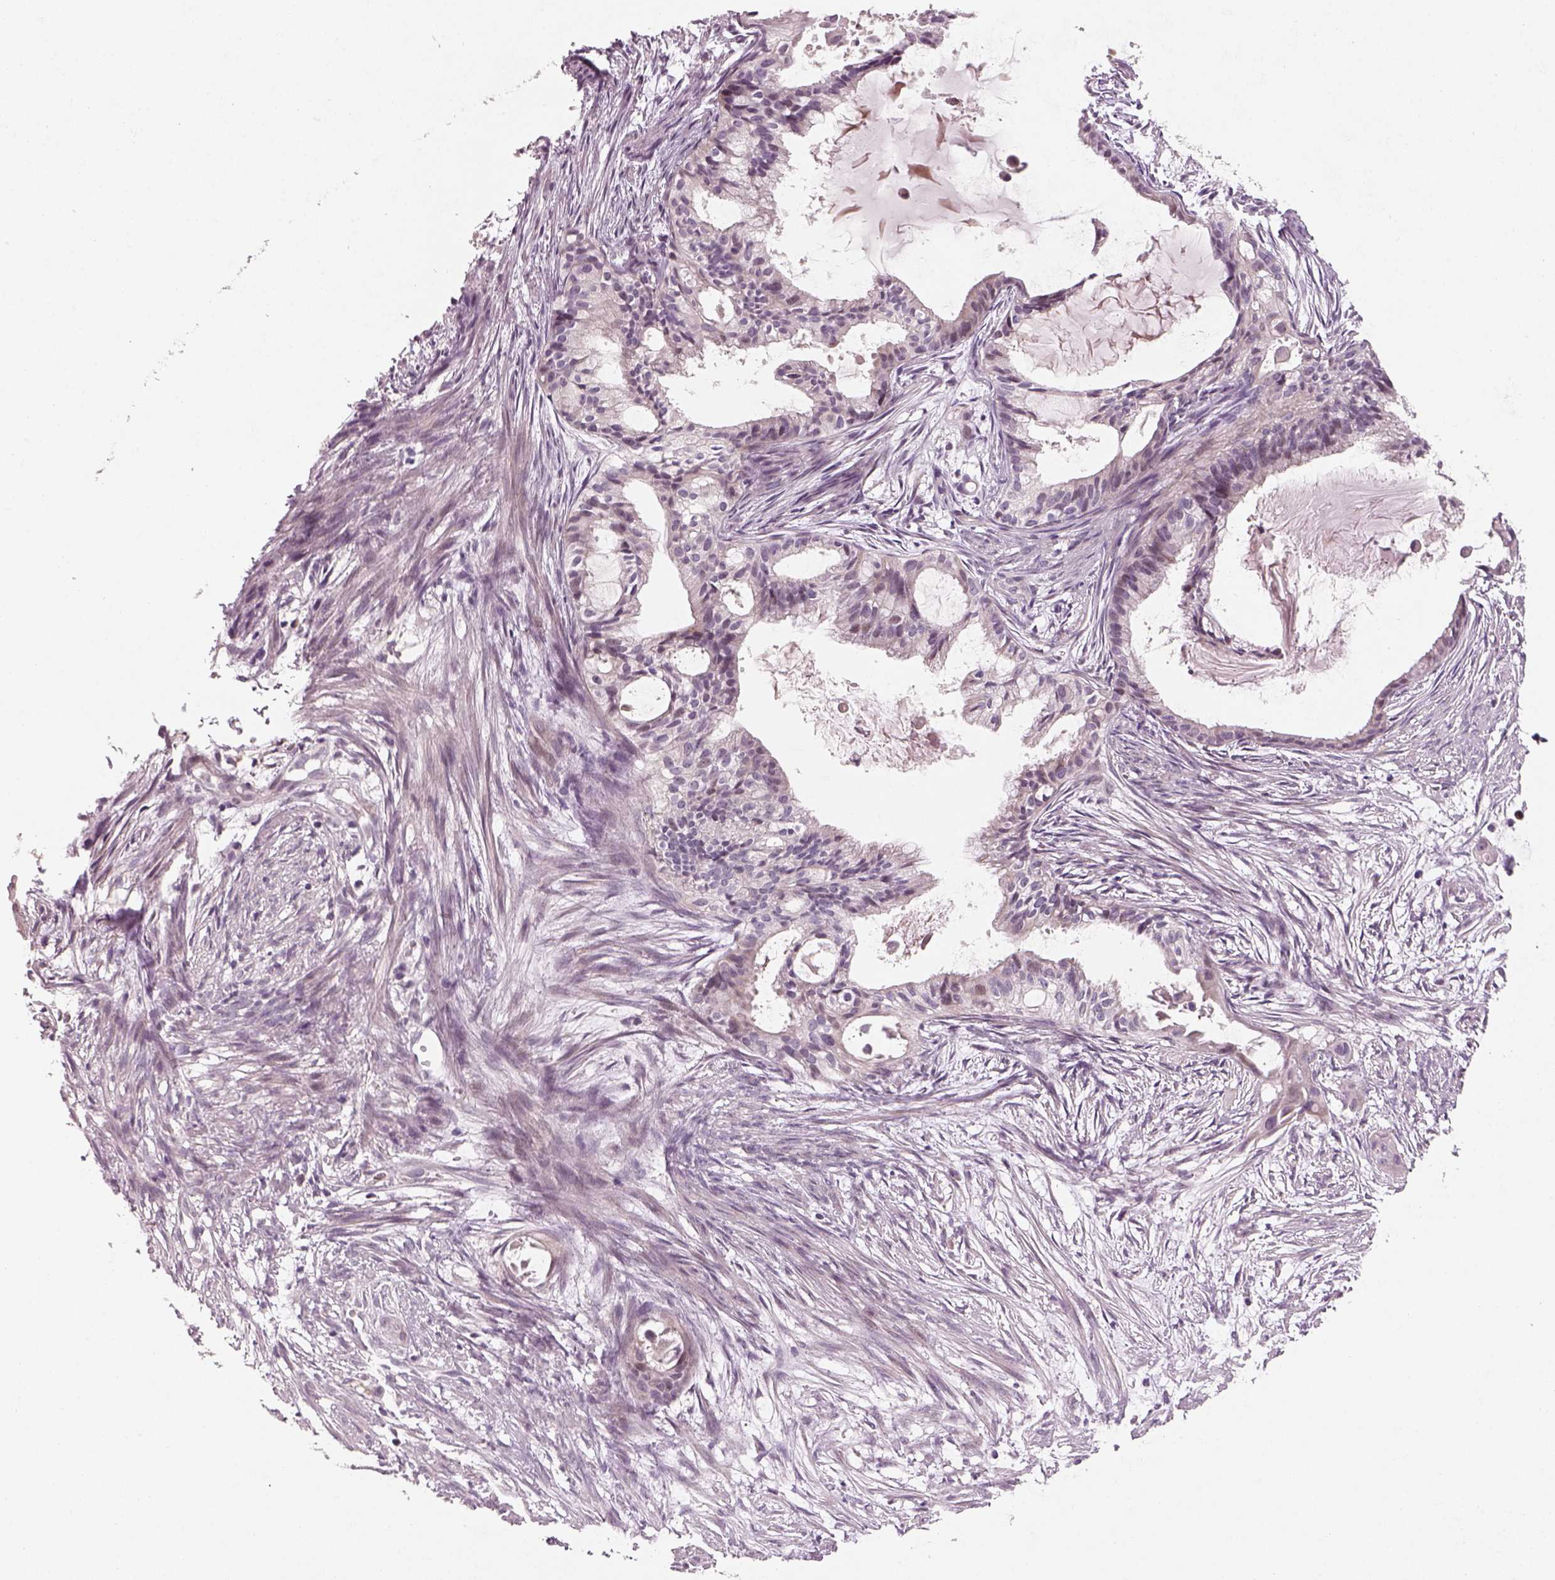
{"staining": {"intensity": "negative", "quantity": "none", "location": "none"}, "tissue": "endometrial cancer", "cell_type": "Tumor cells", "image_type": "cancer", "snomed": [{"axis": "morphology", "description": "Adenocarcinoma, NOS"}, {"axis": "topography", "description": "Endometrium"}], "caption": "Tumor cells show no significant protein positivity in endometrial cancer (adenocarcinoma). (DAB immunohistochemistry with hematoxylin counter stain).", "gene": "PENK", "patient": {"sex": "female", "age": 86}}